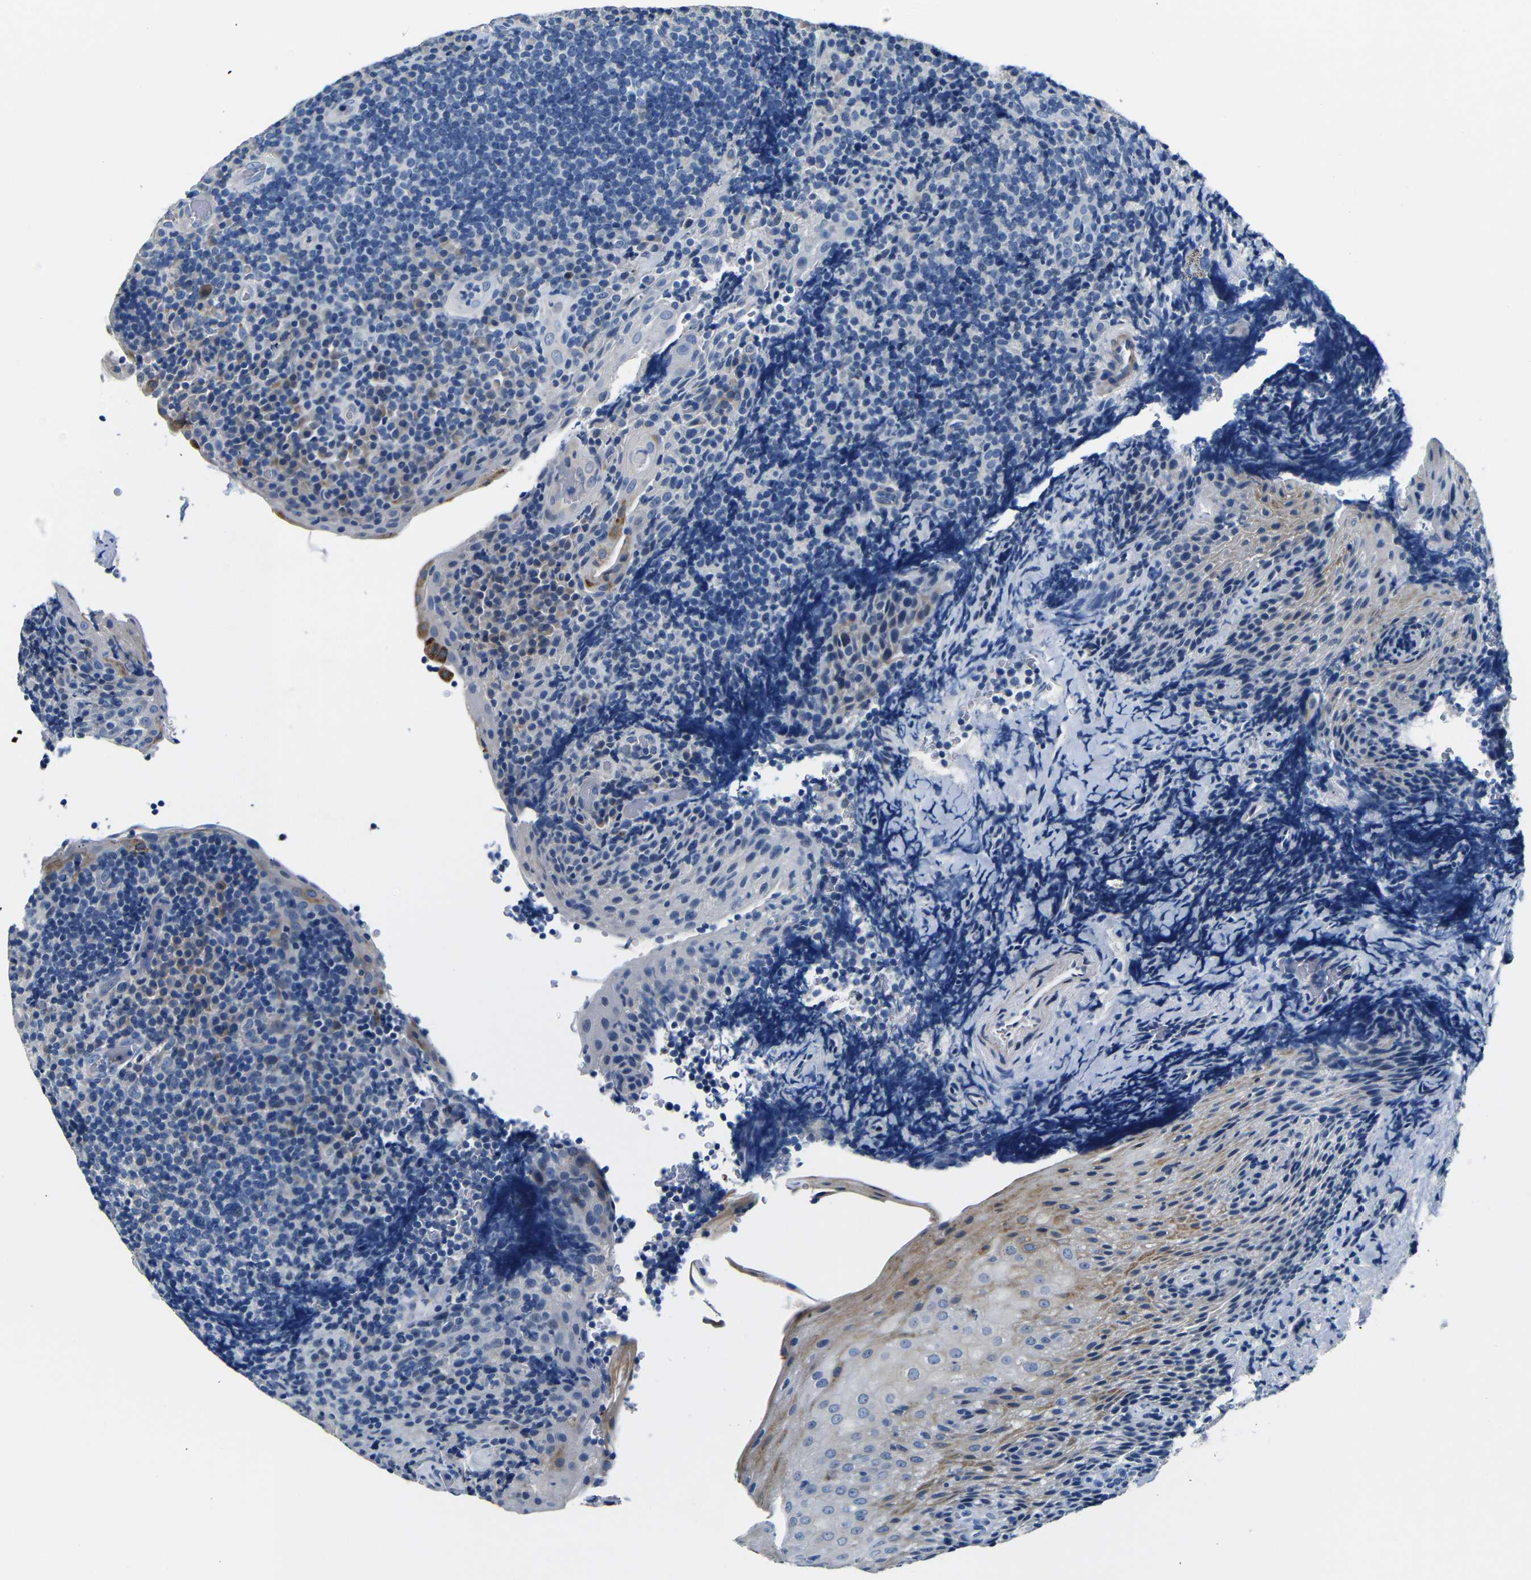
{"staining": {"intensity": "negative", "quantity": "none", "location": "none"}, "tissue": "tonsil", "cell_type": "Germinal center cells", "image_type": "normal", "snomed": [{"axis": "morphology", "description": "Normal tissue, NOS"}, {"axis": "topography", "description": "Tonsil"}], "caption": "Immunohistochemistry (IHC) histopathology image of normal tonsil: human tonsil stained with DAB shows no significant protein positivity in germinal center cells.", "gene": "TNFAIP1", "patient": {"sex": "male", "age": 37}}